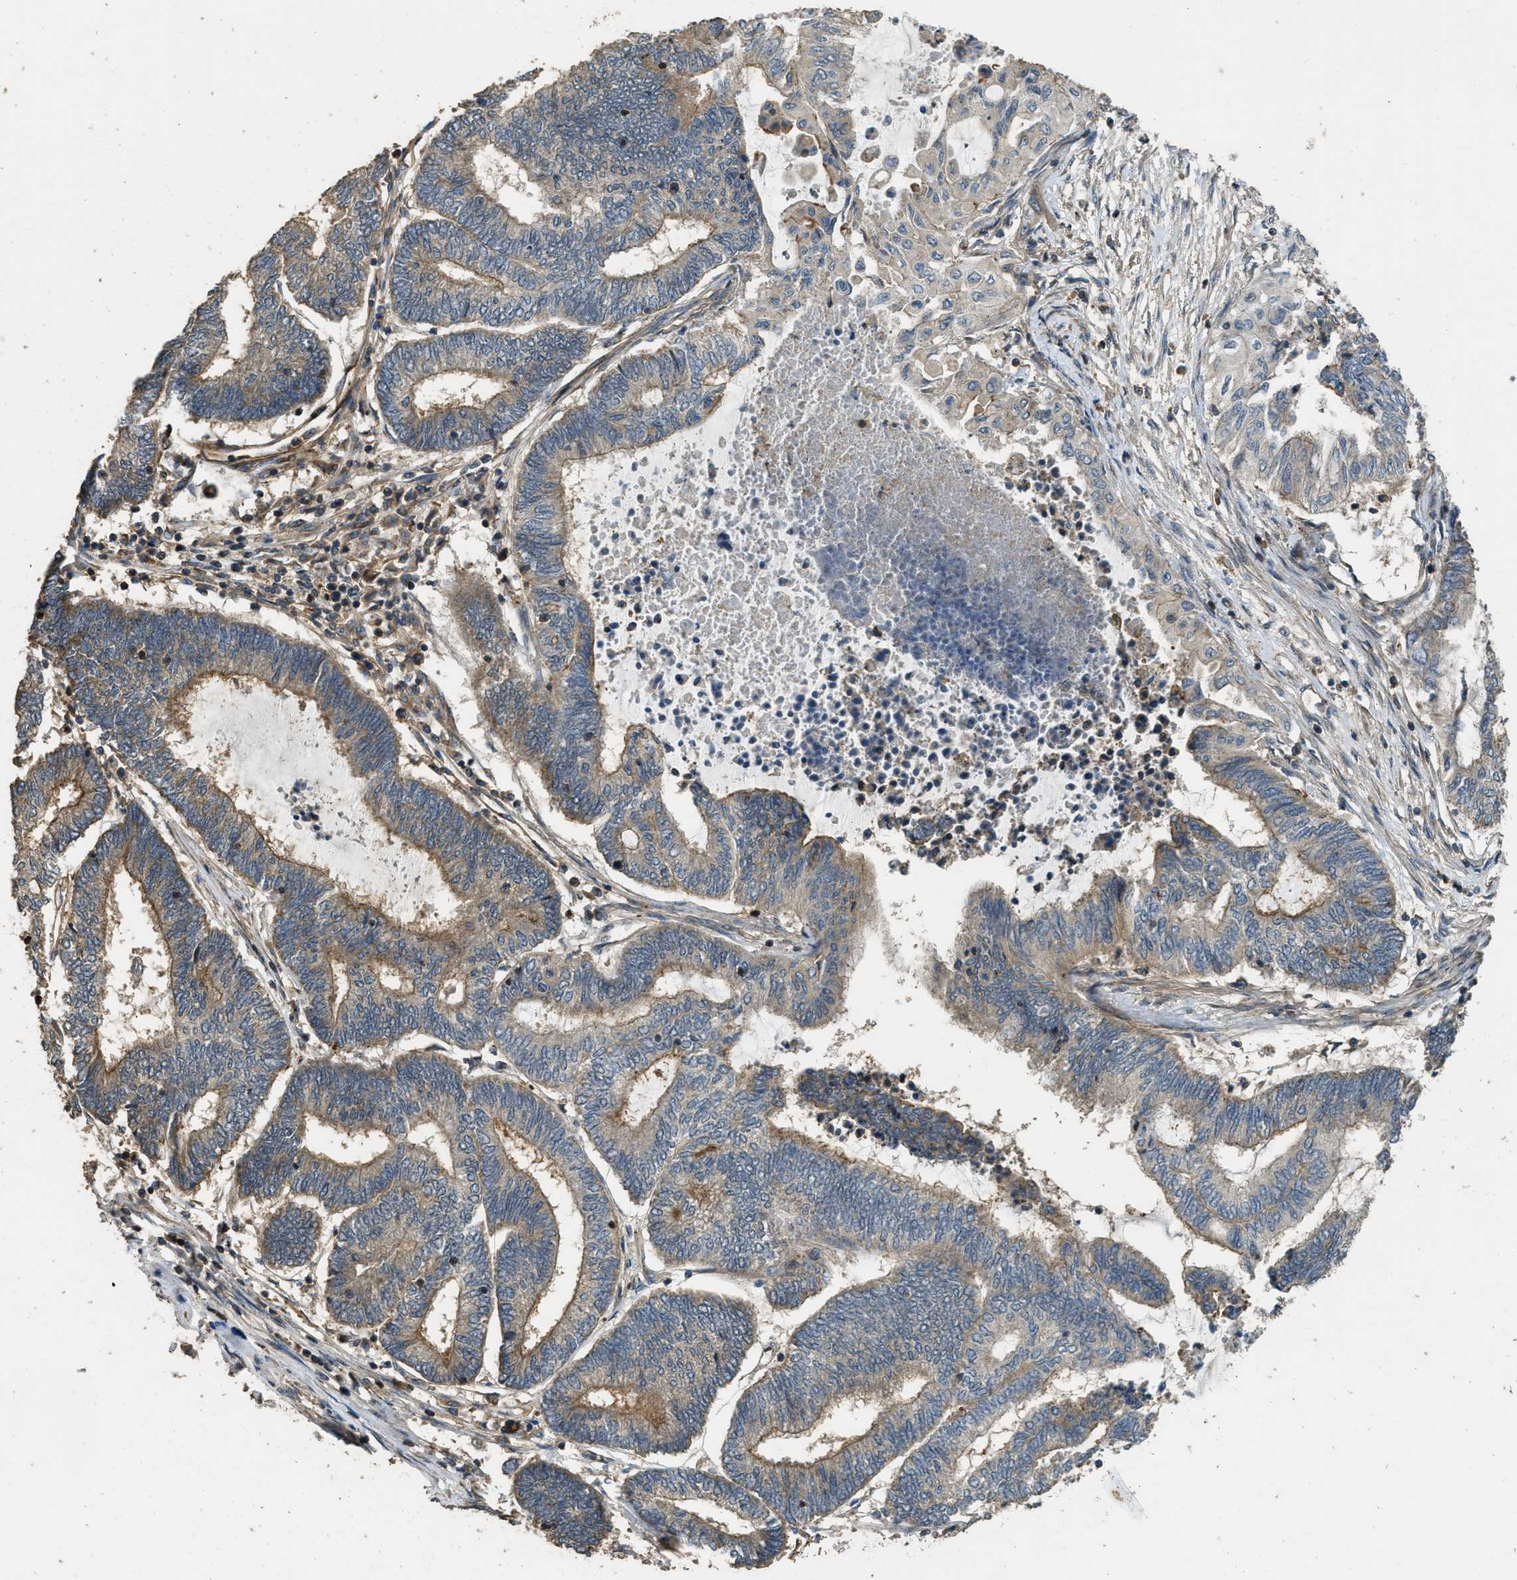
{"staining": {"intensity": "moderate", "quantity": ">75%", "location": "cytoplasmic/membranous"}, "tissue": "endometrial cancer", "cell_type": "Tumor cells", "image_type": "cancer", "snomed": [{"axis": "morphology", "description": "Adenocarcinoma, NOS"}, {"axis": "topography", "description": "Uterus"}, {"axis": "topography", "description": "Endometrium"}], "caption": "Tumor cells reveal medium levels of moderate cytoplasmic/membranous positivity in approximately >75% of cells in human endometrial cancer.", "gene": "PPP6R3", "patient": {"sex": "female", "age": 70}}